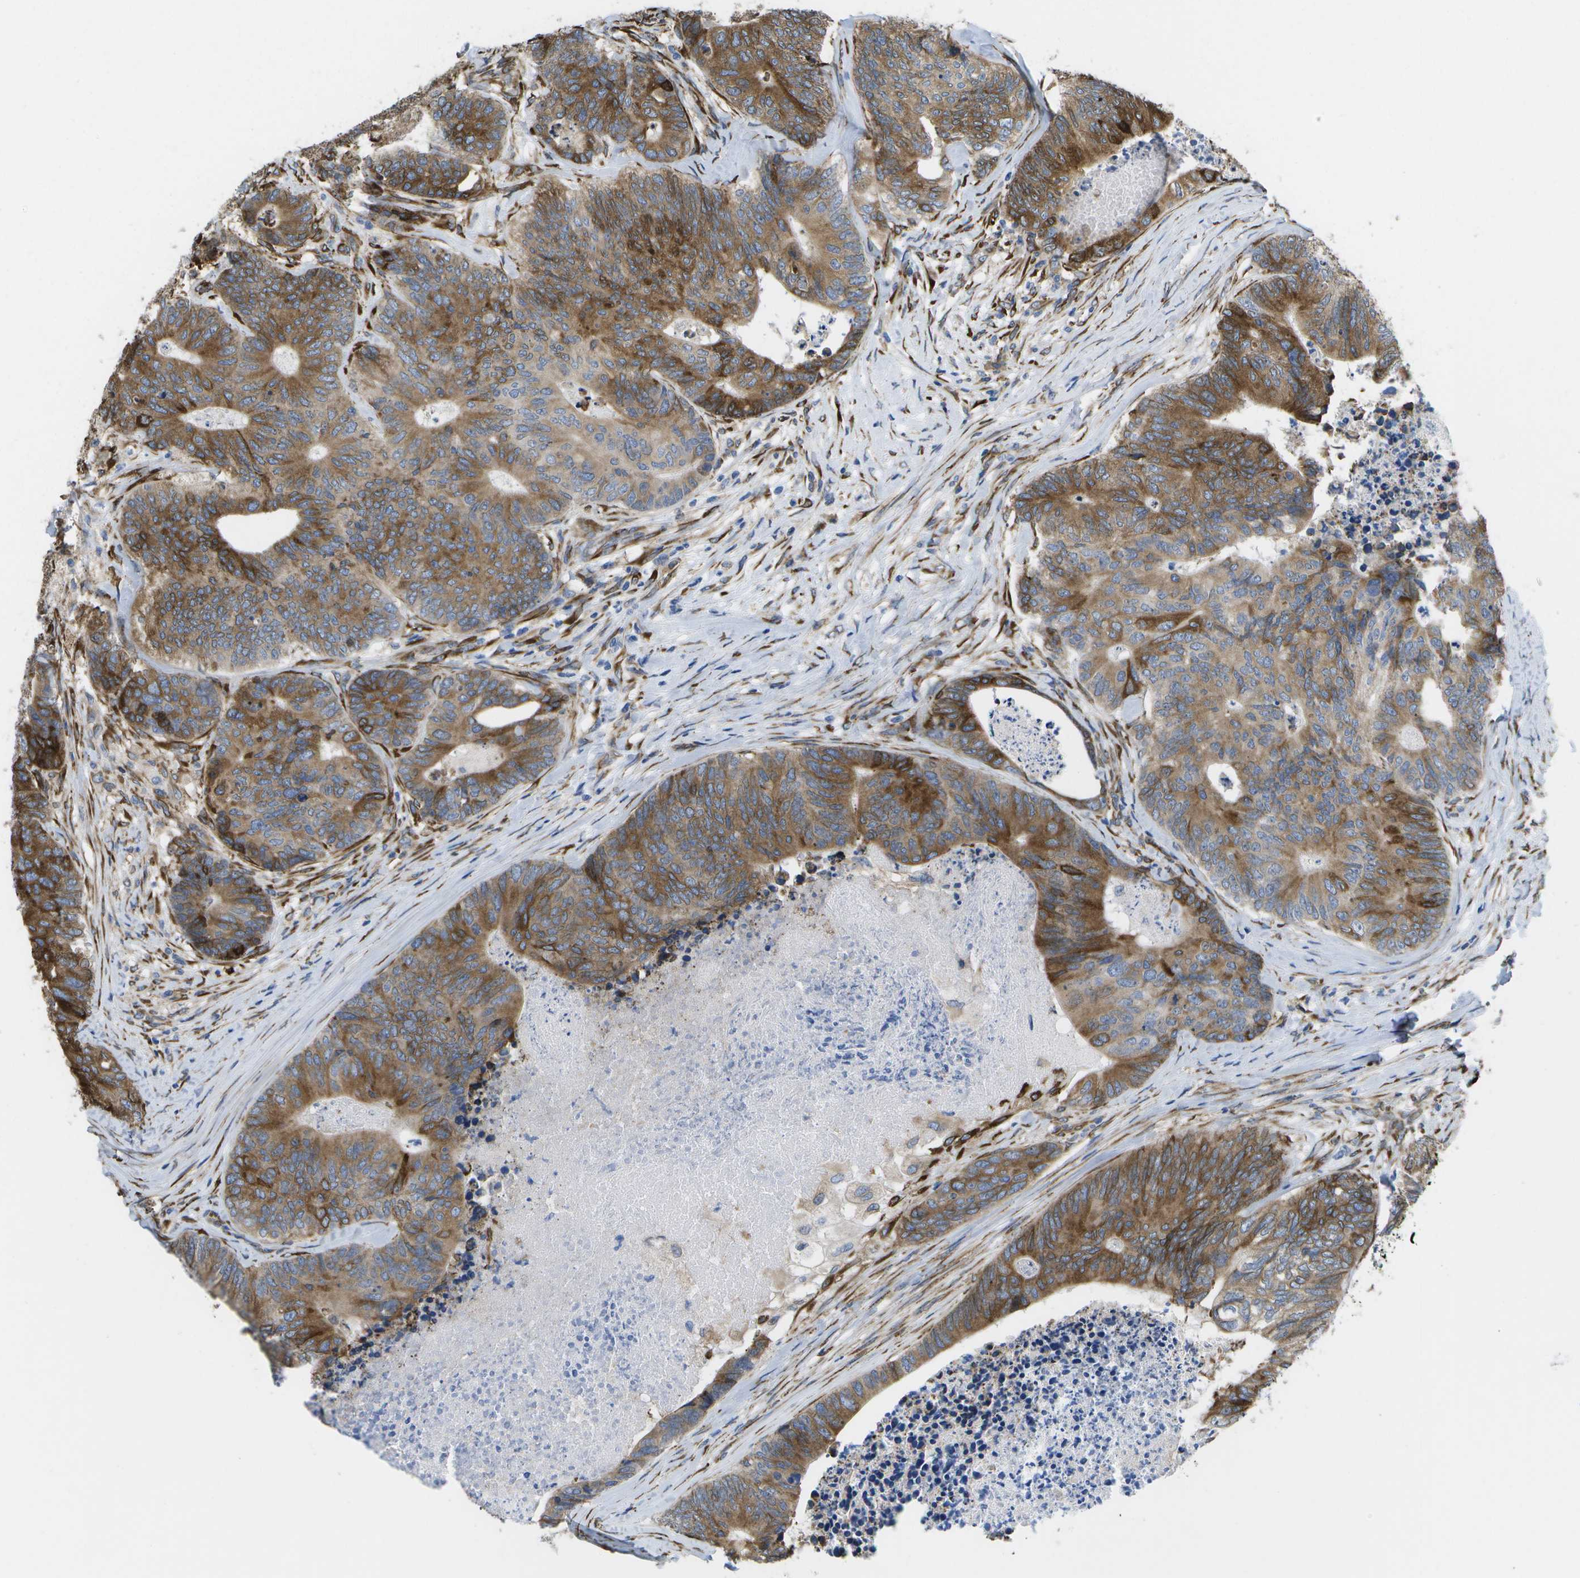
{"staining": {"intensity": "moderate", "quantity": ">75%", "location": "cytoplasmic/membranous"}, "tissue": "colorectal cancer", "cell_type": "Tumor cells", "image_type": "cancer", "snomed": [{"axis": "morphology", "description": "Adenocarcinoma, NOS"}, {"axis": "topography", "description": "Colon"}], "caption": "A brown stain shows moderate cytoplasmic/membranous positivity of a protein in adenocarcinoma (colorectal) tumor cells.", "gene": "ZDHHC17", "patient": {"sex": "female", "age": 67}}